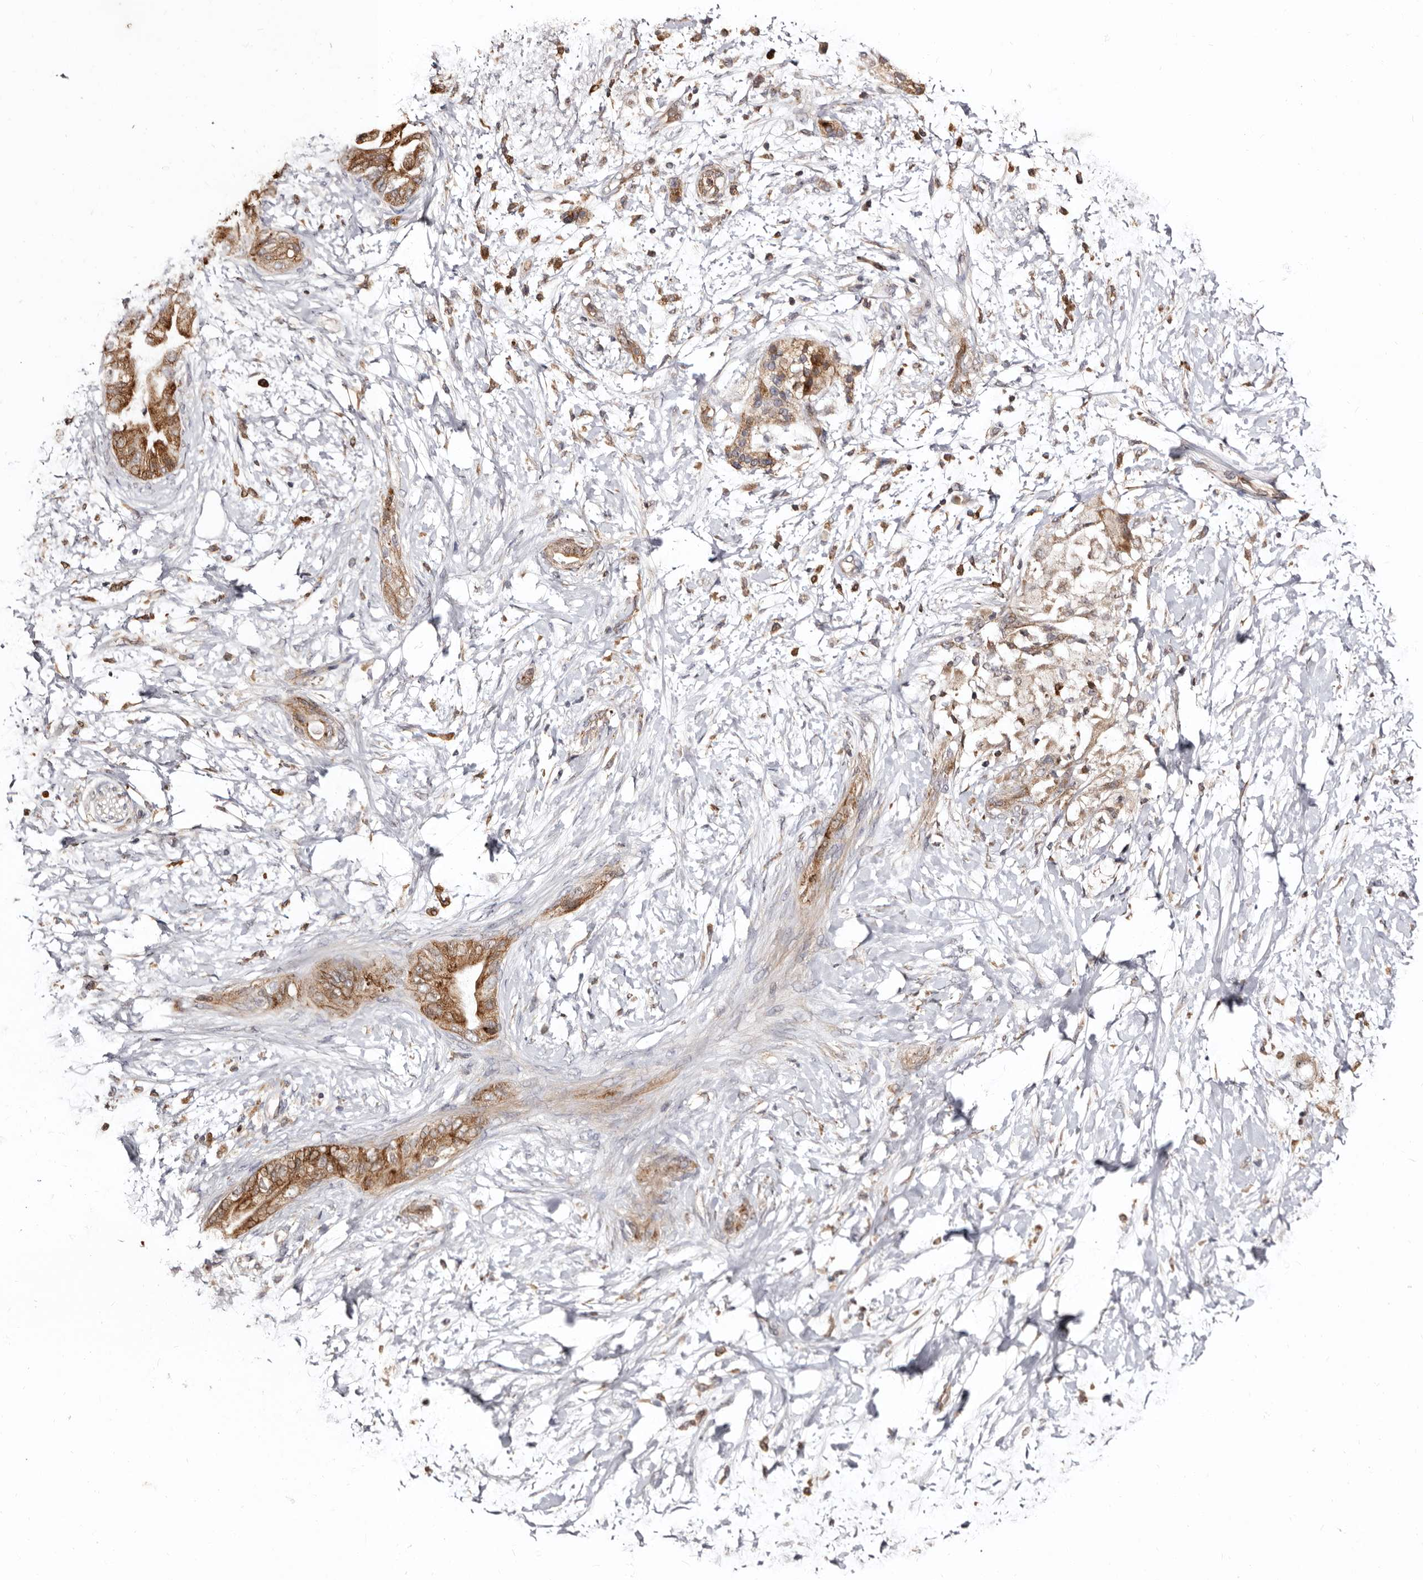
{"staining": {"intensity": "weak", "quantity": "<25%", "location": "cytoplasmic/membranous"}, "tissue": "adipose tissue", "cell_type": "Adipocytes", "image_type": "normal", "snomed": [{"axis": "morphology", "description": "Normal tissue, NOS"}, {"axis": "morphology", "description": "Adenocarcinoma, NOS"}, {"axis": "topography", "description": "Duodenum"}, {"axis": "topography", "description": "Peripheral nerve tissue"}], "caption": "This image is of normal adipose tissue stained with immunohistochemistry (IHC) to label a protein in brown with the nuclei are counter-stained blue. There is no expression in adipocytes.", "gene": "BAX", "patient": {"sex": "female", "age": 60}}